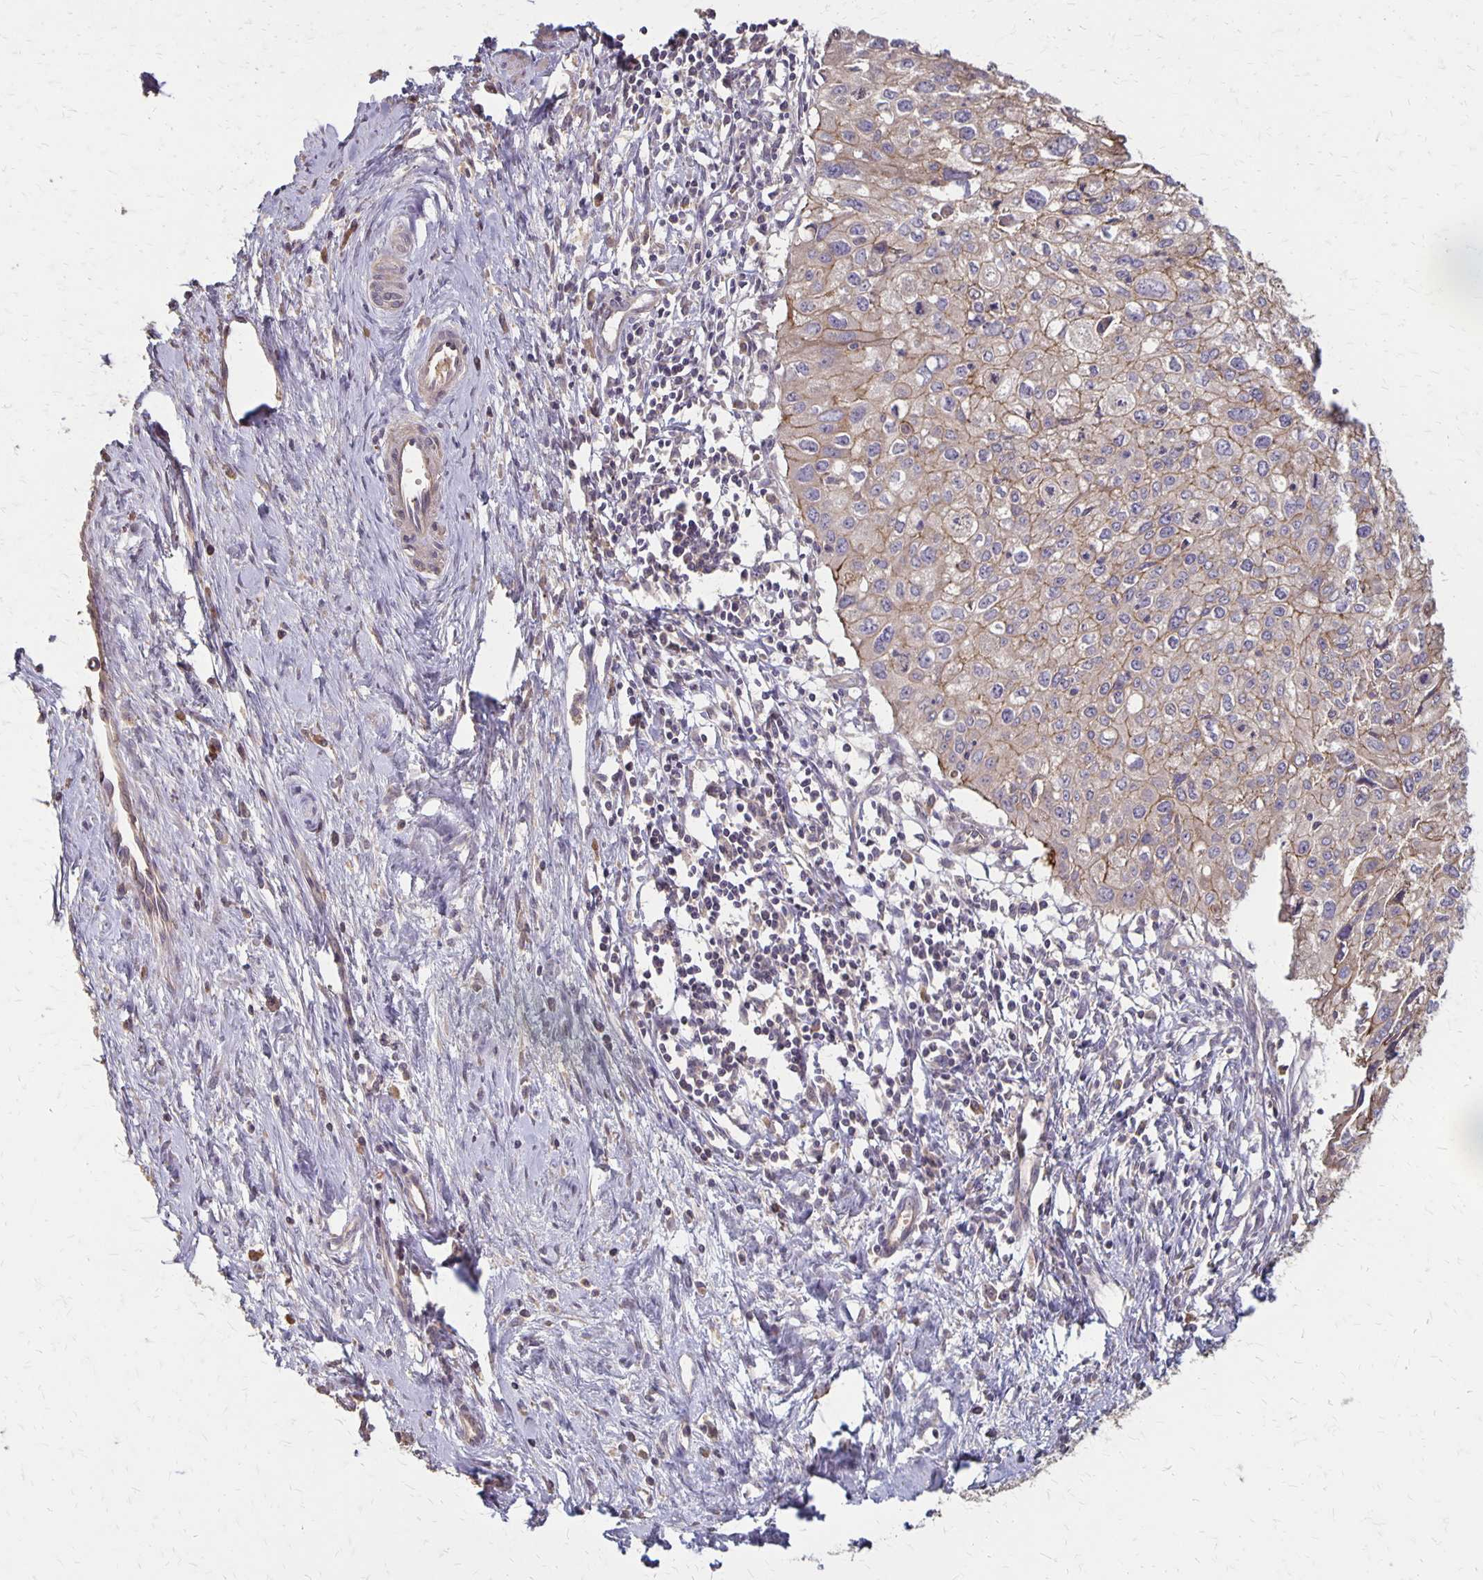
{"staining": {"intensity": "weak", "quantity": "25%-75%", "location": "cytoplasmic/membranous"}, "tissue": "cervical cancer", "cell_type": "Tumor cells", "image_type": "cancer", "snomed": [{"axis": "morphology", "description": "Squamous cell carcinoma, NOS"}, {"axis": "topography", "description": "Cervix"}], "caption": "Weak cytoplasmic/membranous staining for a protein is identified in about 25%-75% of tumor cells of cervical squamous cell carcinoma using immunohistochemistry (IHC).", "gene": "PROM2", "patient": {"sex": "female", "age": 50}}